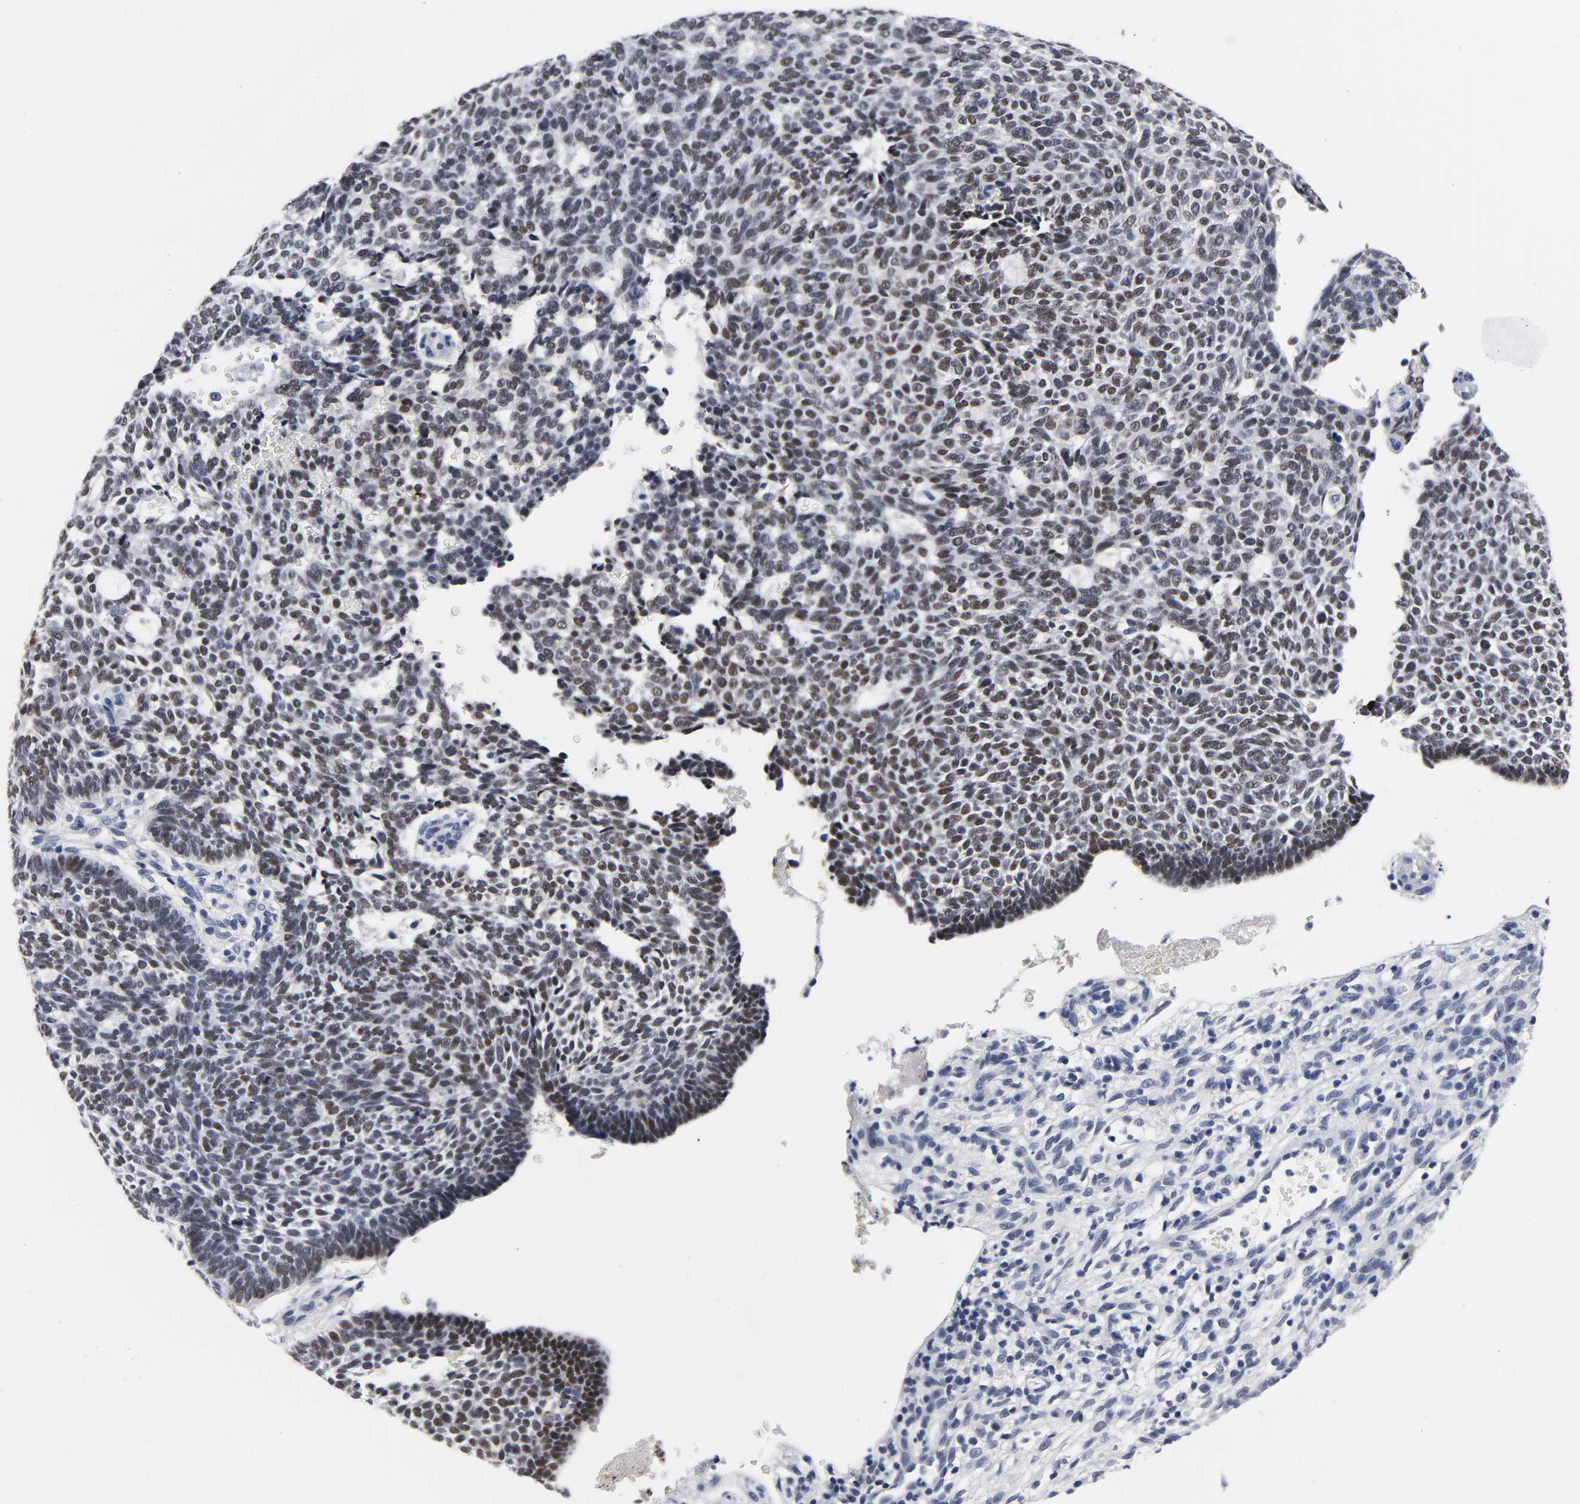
{"staining": {"intensity": "moderate", "quantity": "25%-75%", "location": "nuclear"}, "tissue": "skin cancer", "cell_type": "Tumor cells", "image_type": "cancer", "snomed": [{"axis": "morphology", "description": "Normal tissue, NOS"}, {"axis": "morphology", "description": "Basal cell carcinoma"}, {"axis": "topography", "description": "Skin"}], "caption": "IHC (DAB (3,3'-diaminobenzidine)) staining of skin cancer (basal cell carcinoma) demonstrates moderate nuclear protein expression in approximately 25%-75% of tumor cells.", "gene": "GRHL2", "patient": {"sex": "male", "age": 87}}